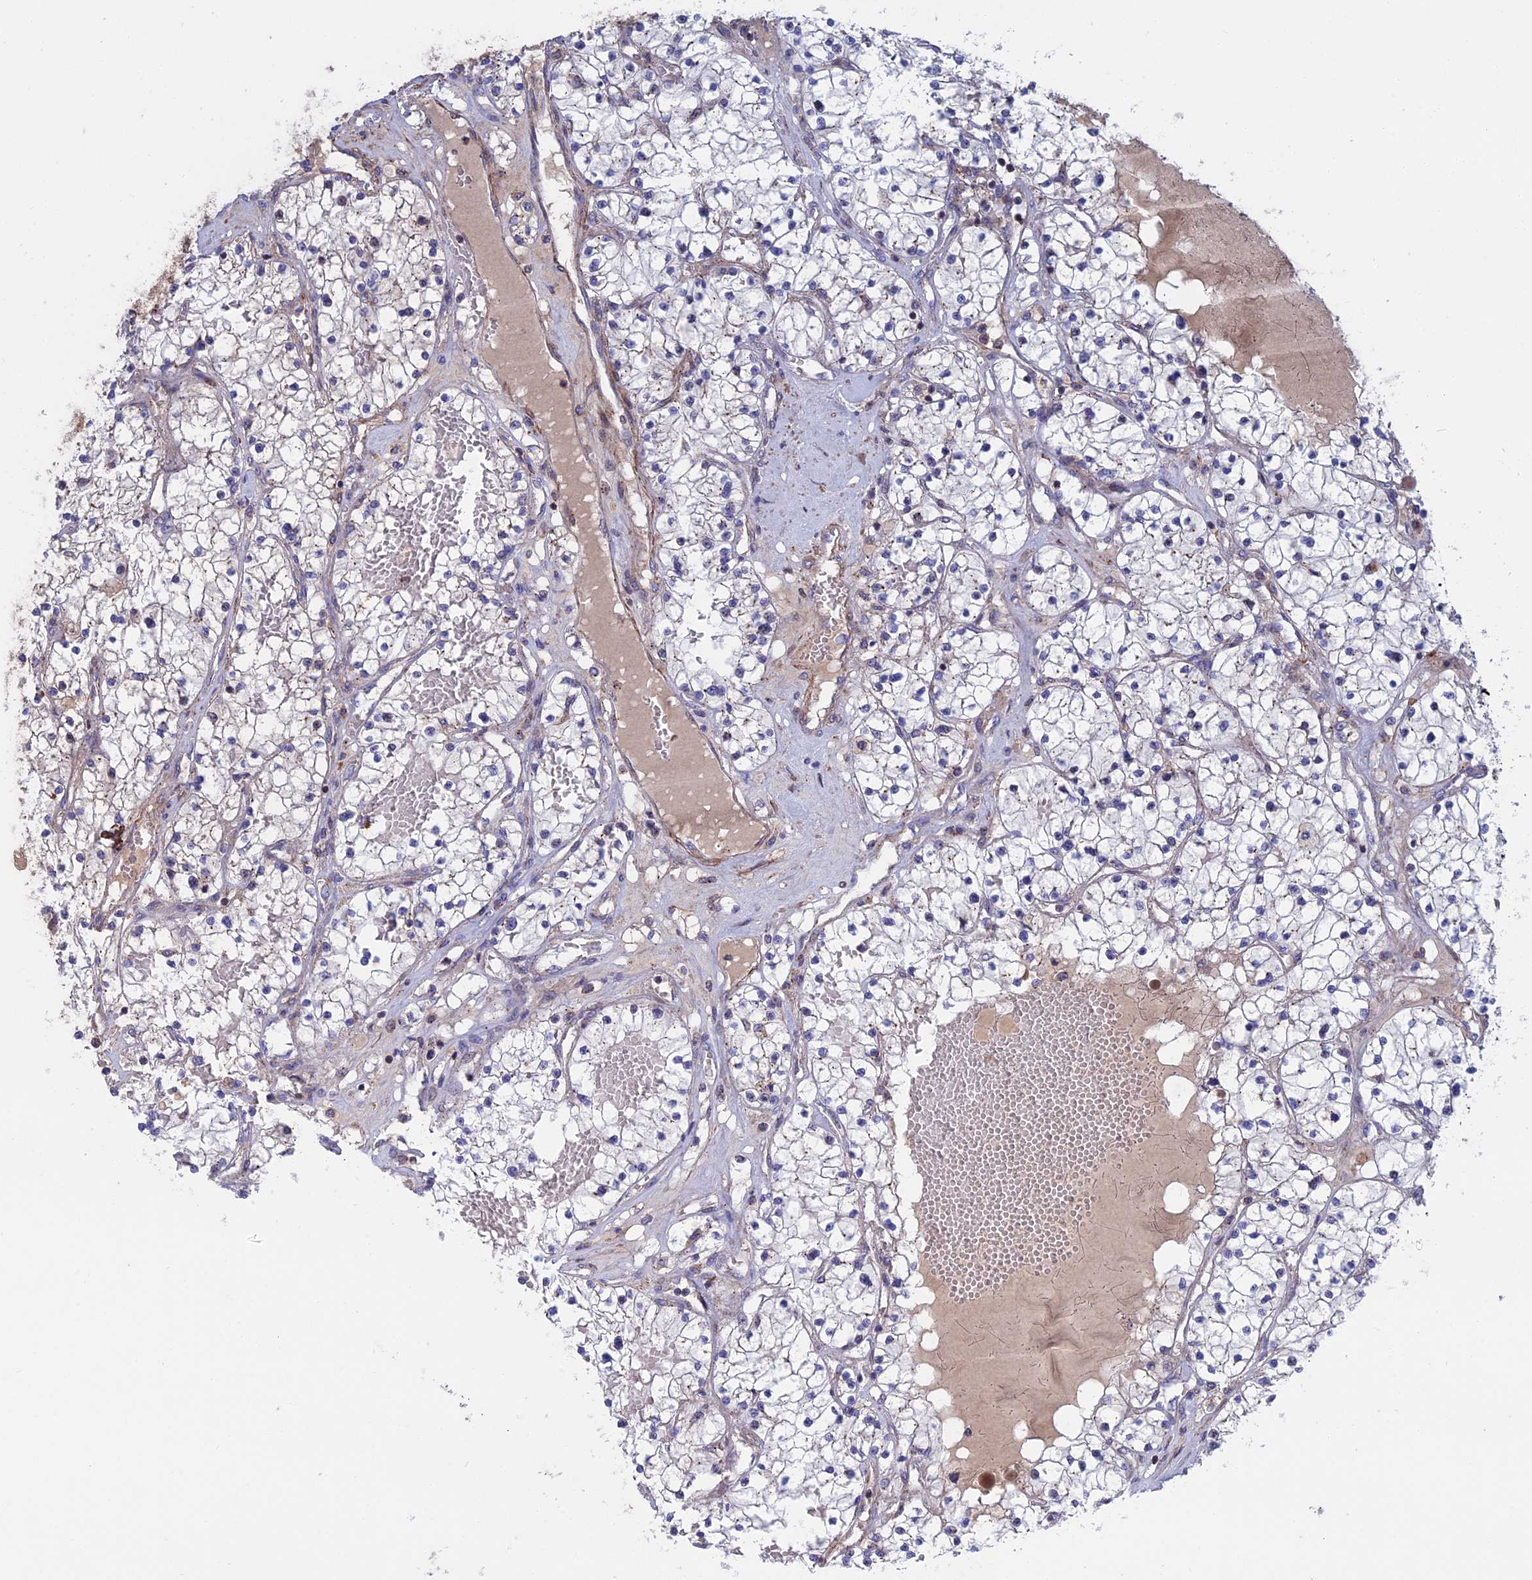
{"staining": {"intensity": "negative", "quantity": "none", "location": "none"}, "tissue": "renal cancer", "cell_type": "Tumor cells", "image_type": "cancer", "snomed": [{"axis": "morphology", "description": "Normal tissue, NOS"}, {"axis": "morphology", "description": "Adenocarcinoma, NOS"}, {"axis": "topography", "description": "Kidney"}], "caption": "This is an immunohistochemistry (IHC) image of human renal cancer (adenocarcinoma). There is no staining in tumor cells.", "gene": "LYPD5", "patient": {"sex": "male", "age": 68}}